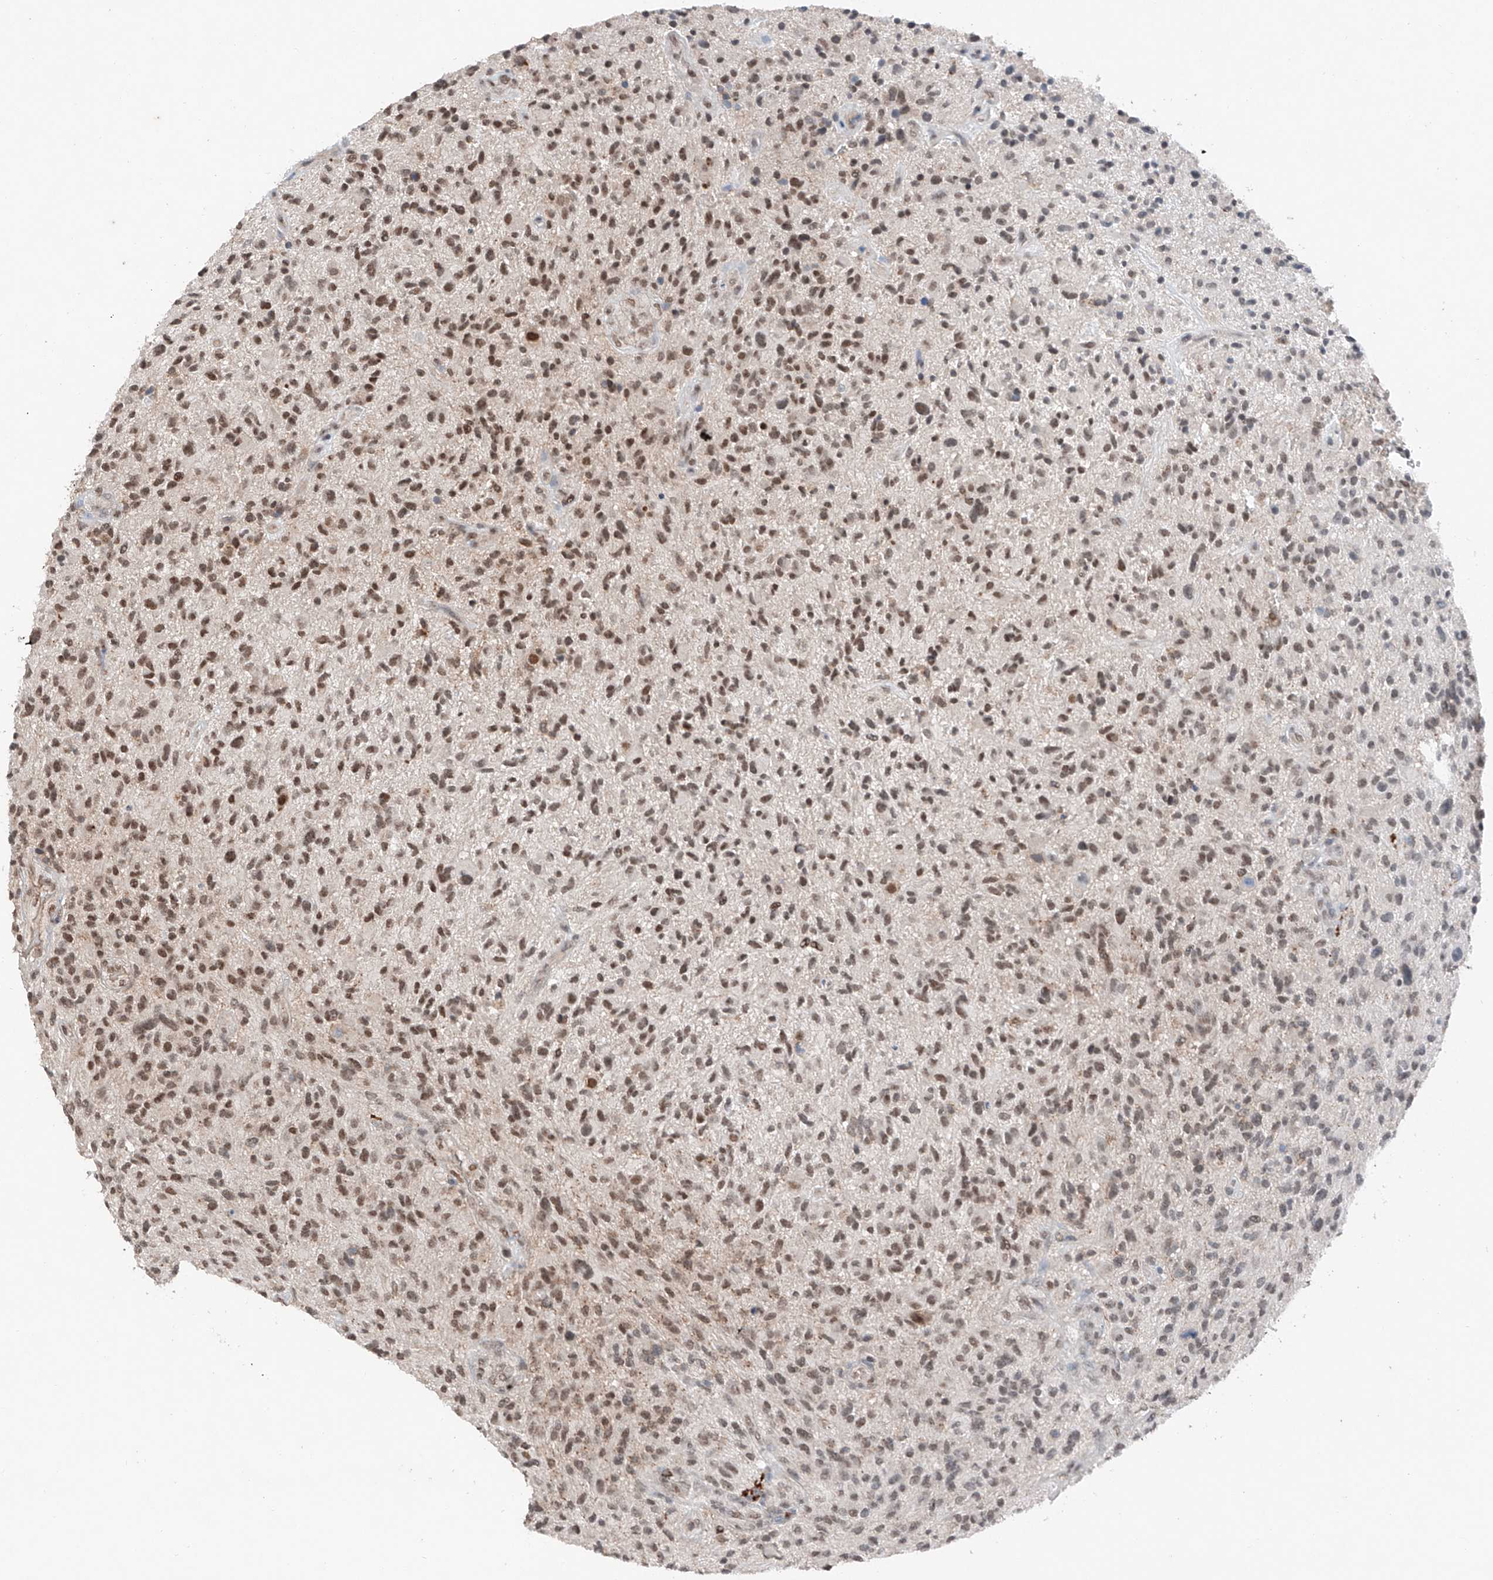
{"staining": {"intensity": "moderate", "quantity": "25%-75%", "location": "nuclear"}, "tissue": "glioma", "cell_type": "Tumor cells", "image_type": "cancer", "snomed": [{"axis": "morphology", "description": "Glioma, malignant, High grade"}, {"axis": "topography", "description": "Brain"}], "caption": "Moderate nuclear expression is present in about 25%-75% of tumor cells in glioma.", "gene": "TBX4", "patient": {"sex": "male", "age": 47}}